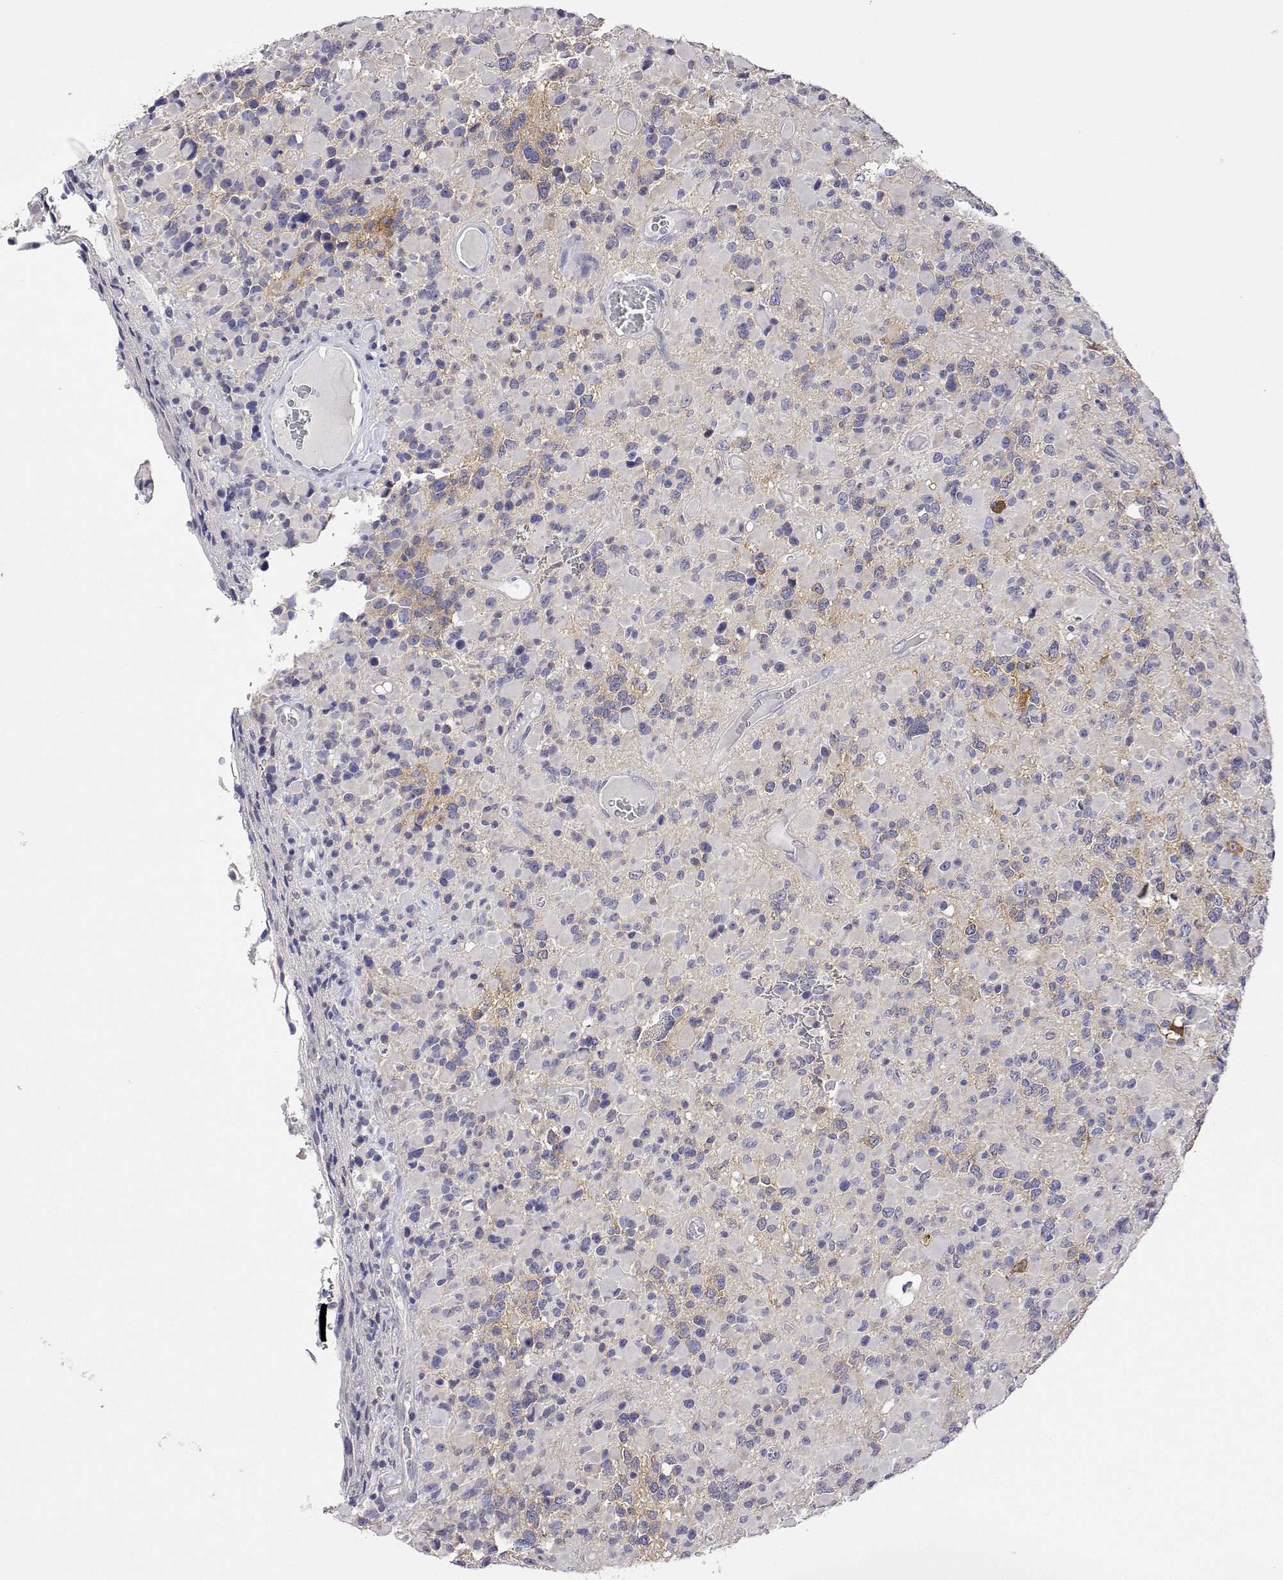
{"staining": {"intensity": "negative", "quantity": "none", "location": "none"}, "tissue": "glioma", "cell_type": "Tumor cells", "image_type": "cancer", "snomed": [{"axis": "morphology", "description": "Glioma, malignant, High grade"}, {"axis": "topography", "description": "Brain"}], "caption": "A photomicrograph of malignant glioma (high-grade) stained for a protein displays no brown staining in tumor cells. Nuclei are stained in blue.", "gene": "PLCB1", "patient": {"sex": "female", "age": 40}}